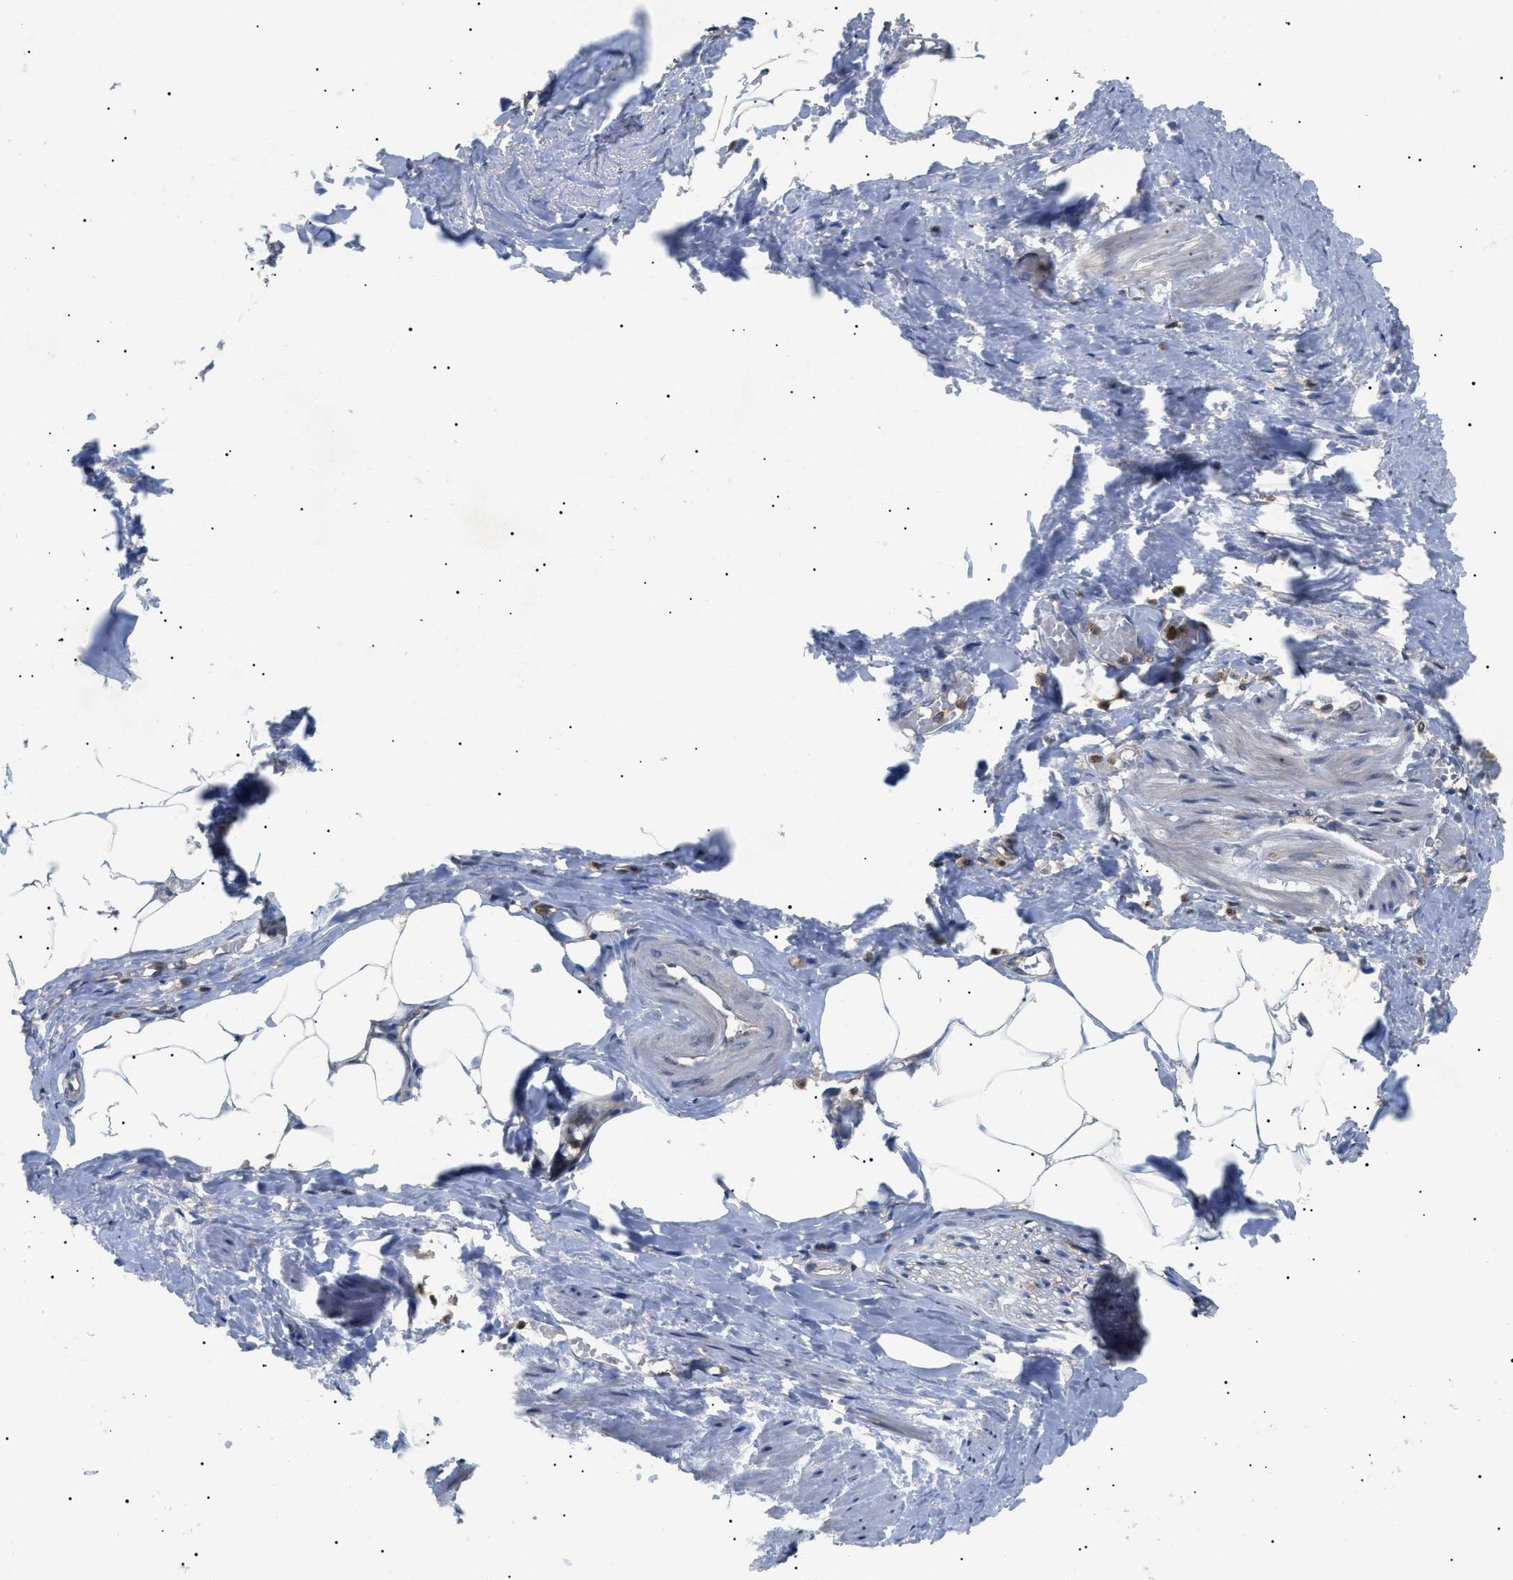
{"staining": {"intensity": "negative", "quantity": "none", "location": "none"}, "tissue": "adipose tissue", "cell_type": "Adipocytes", "image_type": "normal", "snomed": [{"axis": "morphology", "description": "Normal tissue, NOS"}, {"axis": "topography", "description": "Soft tissue"}, {"axis": "topography", "description": "Vascular tissue"}], "caption": "Immunohistochemistry (IHC) of unremarkable human adipose tissue exhibits no expression in adipocytes.", "gene": "CD300A", "patient": {"sex": "female", "age": 35}}